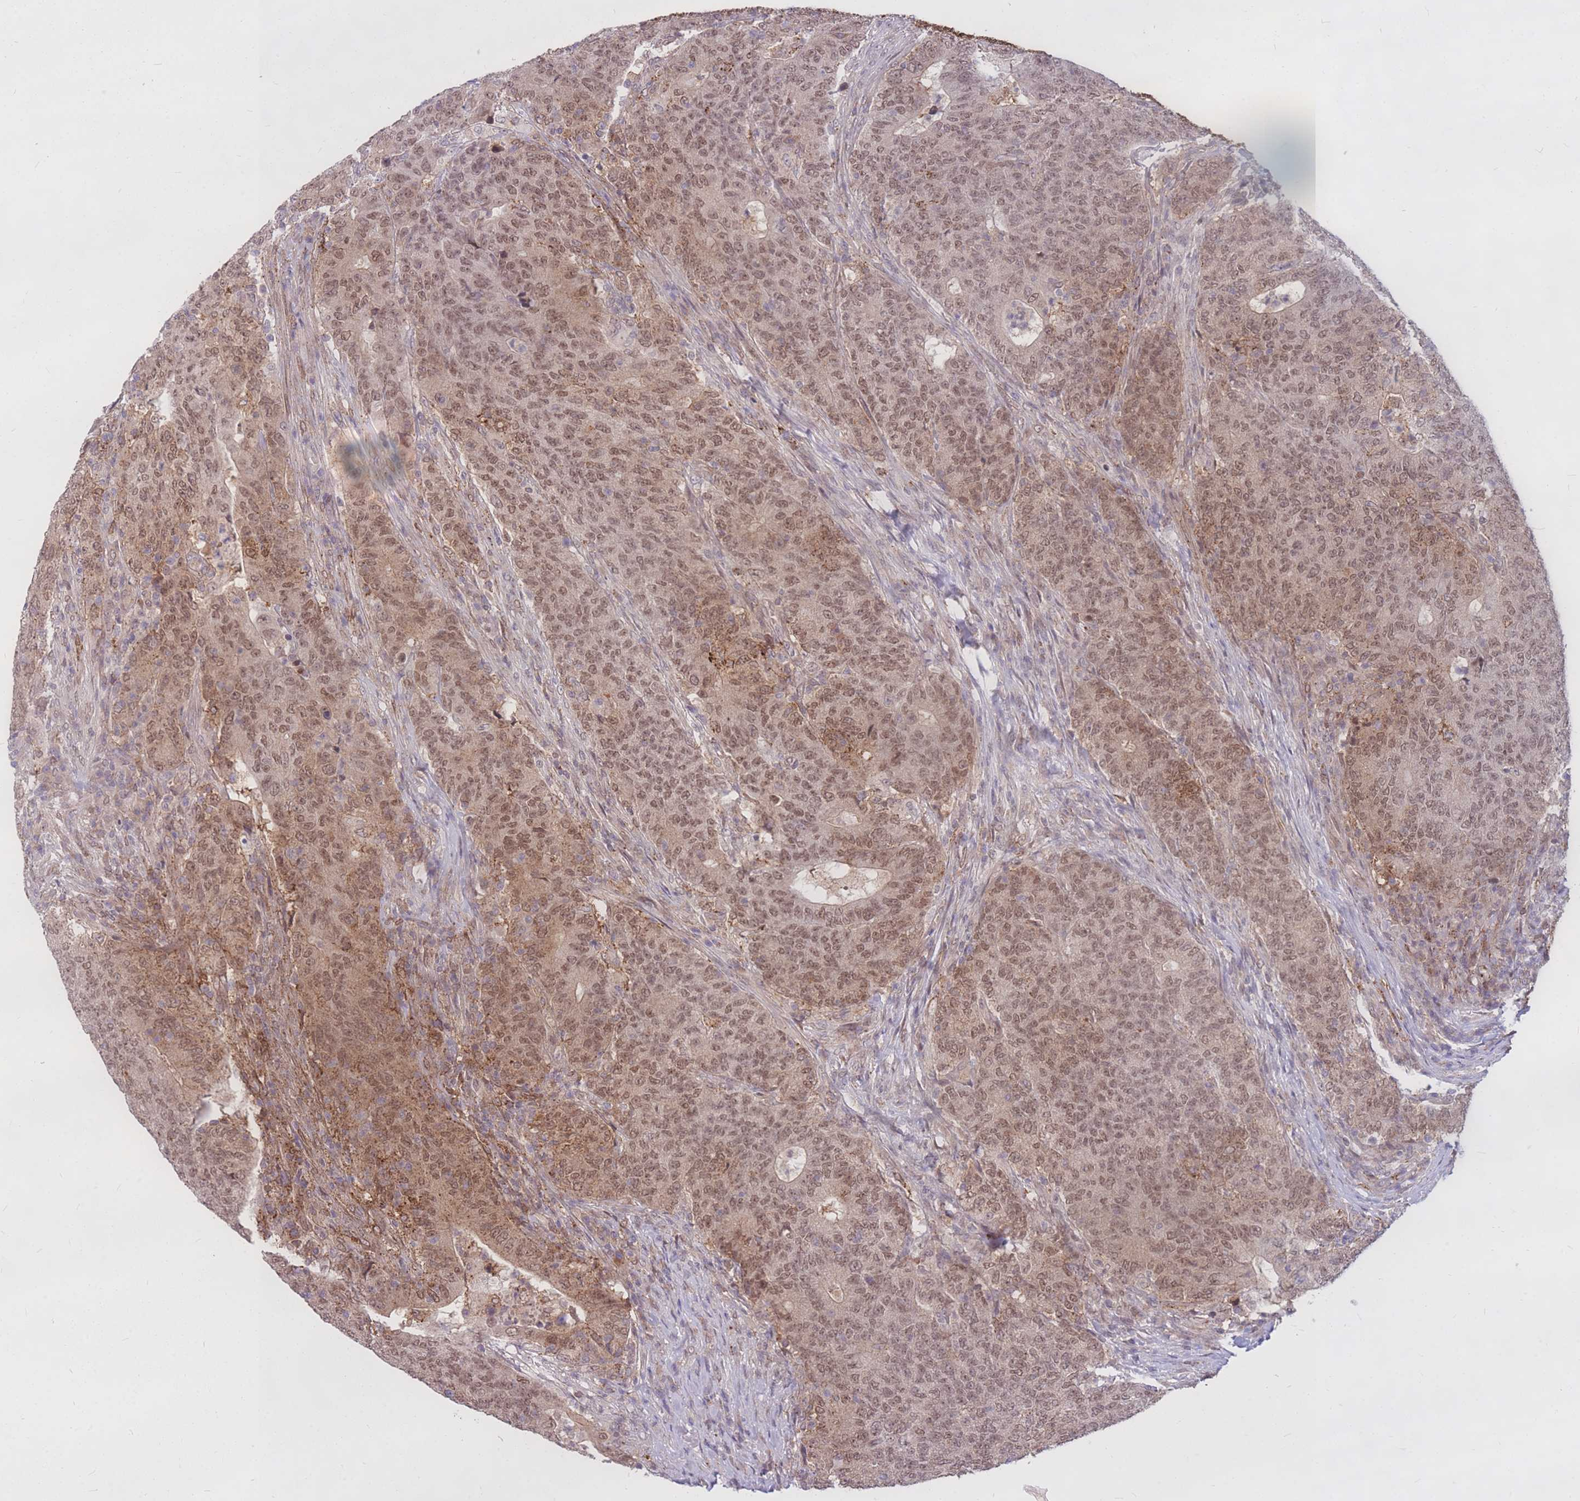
{"staining": {"intensity": "moderate", "quantity": ">75%", "location": "nuclear"}, "tissue": "colorectal cancer", "cell_type": "Tumor cells", "image_type": "cancer", "snomed": [{"axis": "morphology", "description": "Adenocarcinoma, NOS"}, {"axis": "topography", "description": "Colon"}], "caption": "There is medium levels of moderate nuclear positivity in tumor cells of colorectal adenocarcinoma, as demonstrated by immunohistochemical staining (brown color).", "gene": "TCF20", "patient": {"sex": "female", "age": 75}}